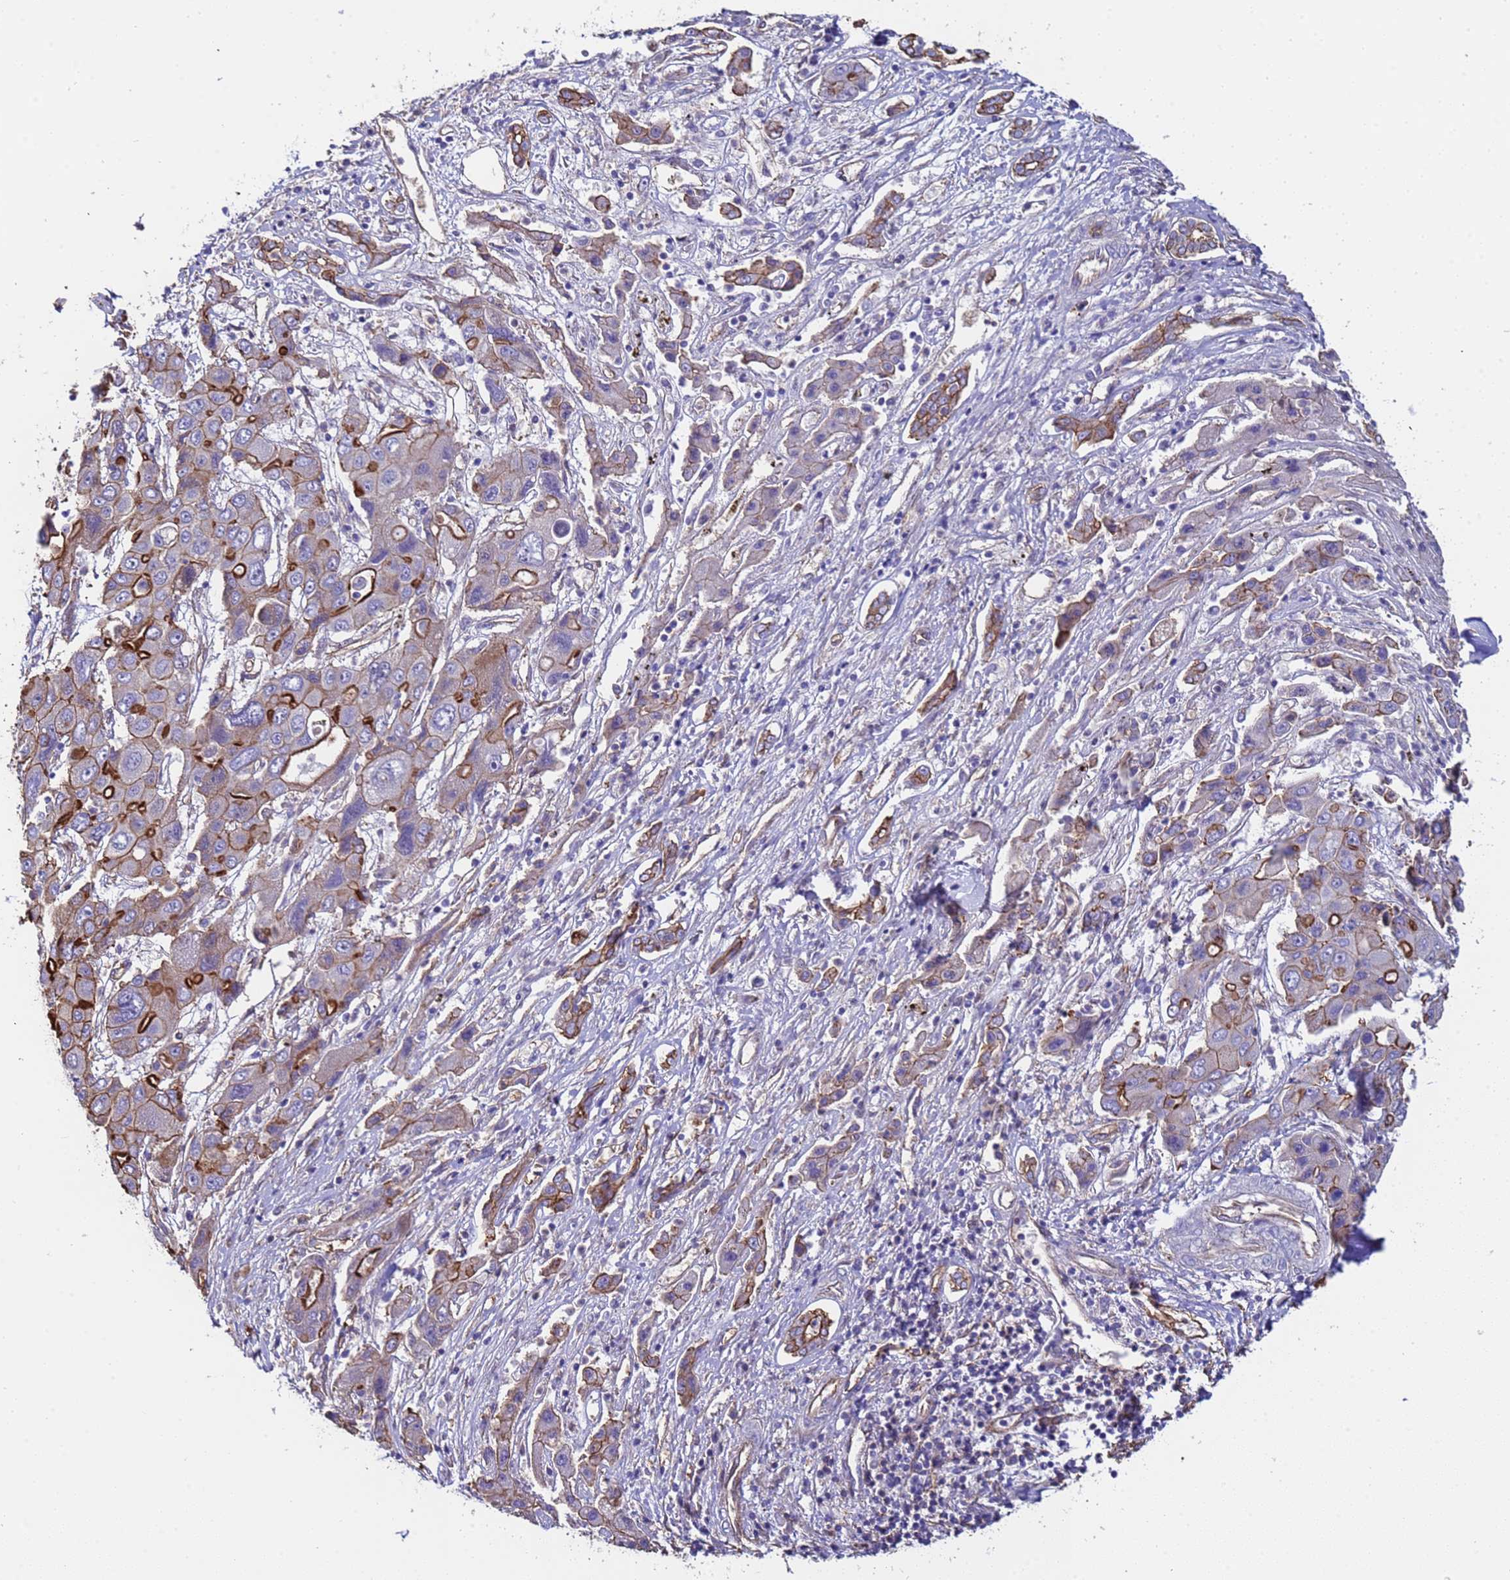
{"staining": {"intensity": "strong", "quantity": "25%-75%", "location": "cytoplasmic/membranous"}, "tissue": "liver cancer", "cell_type": "Tumor cells", "image_type": "cancer", "snomed": [{"axis": "morphology", "description": "Cholangiocarcinoma"}, {"axis": "topography", "description": "Liver"}], "caption": "The photomicrograph reveals immunohistochemical staining of liver cholangiocarcinoma. There is strong cytoplasmic/membranous positivity is appreciated in about 25%-75% of tumor cells.", "gene": "ZNF248", "patient": {"sex": "male", "age": 67}}